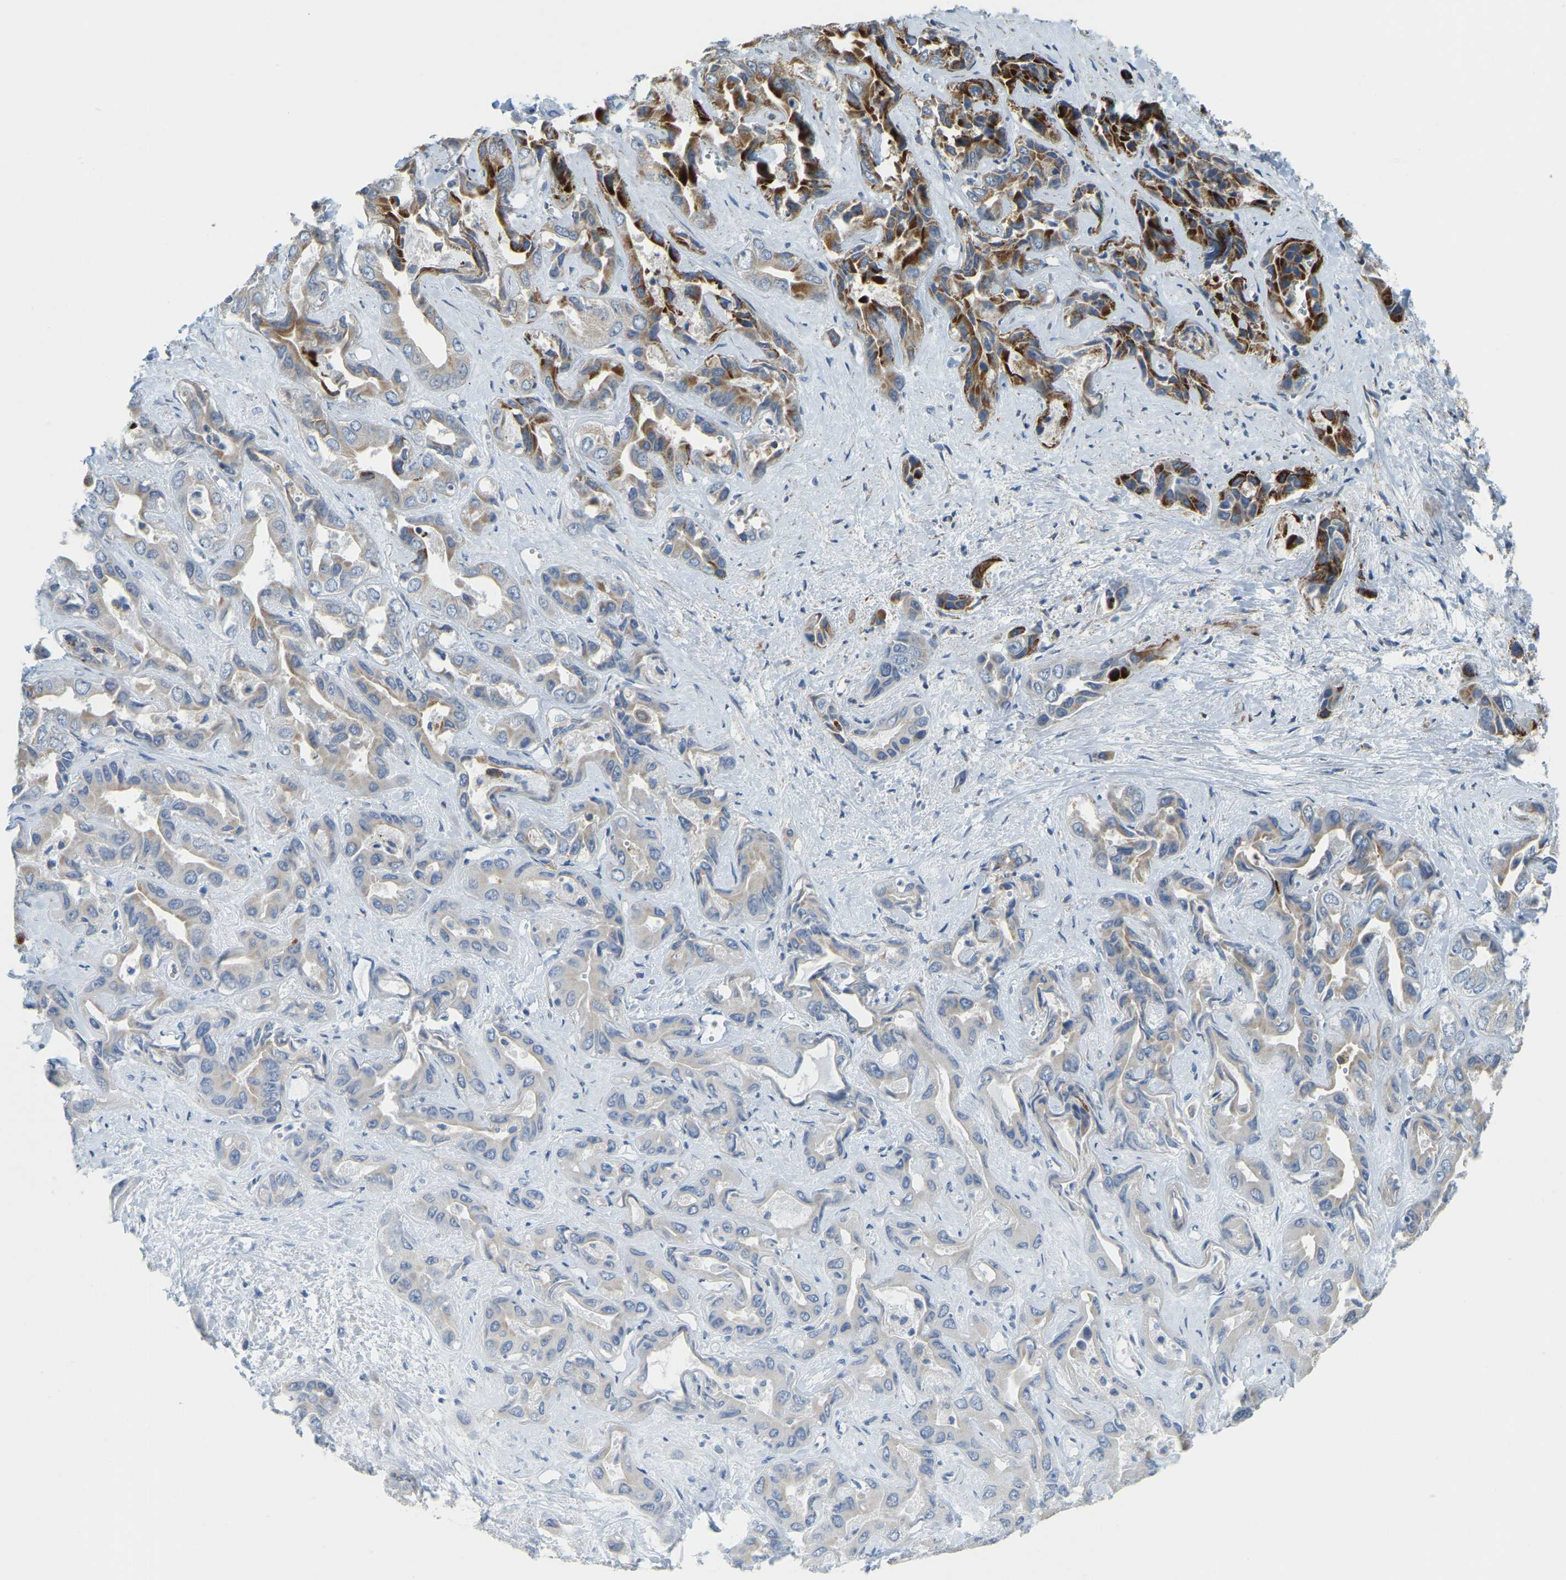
{"staining": {"intensity": "strong", "quantity": "25%-75%", "location": "cytoplasmic/membranous"}, "tissue": "liver cancer", "cell_type": "Tumor cells", "image_type": "cancer", "snomed": [{"axis": "morphology", "description": "Cholangiocarcinoma"}, {"axis": "topography", "description": "Liver"}], "caption": "DAB immunohistochemical staining of cholangiocarcinoma (liver) reveals strong cytoplasmic/membranous protein expression in approximately 25%-75% of tumor cells.", "gene": "PSMD7", "patient": {"sex": "female", "age": 52}}